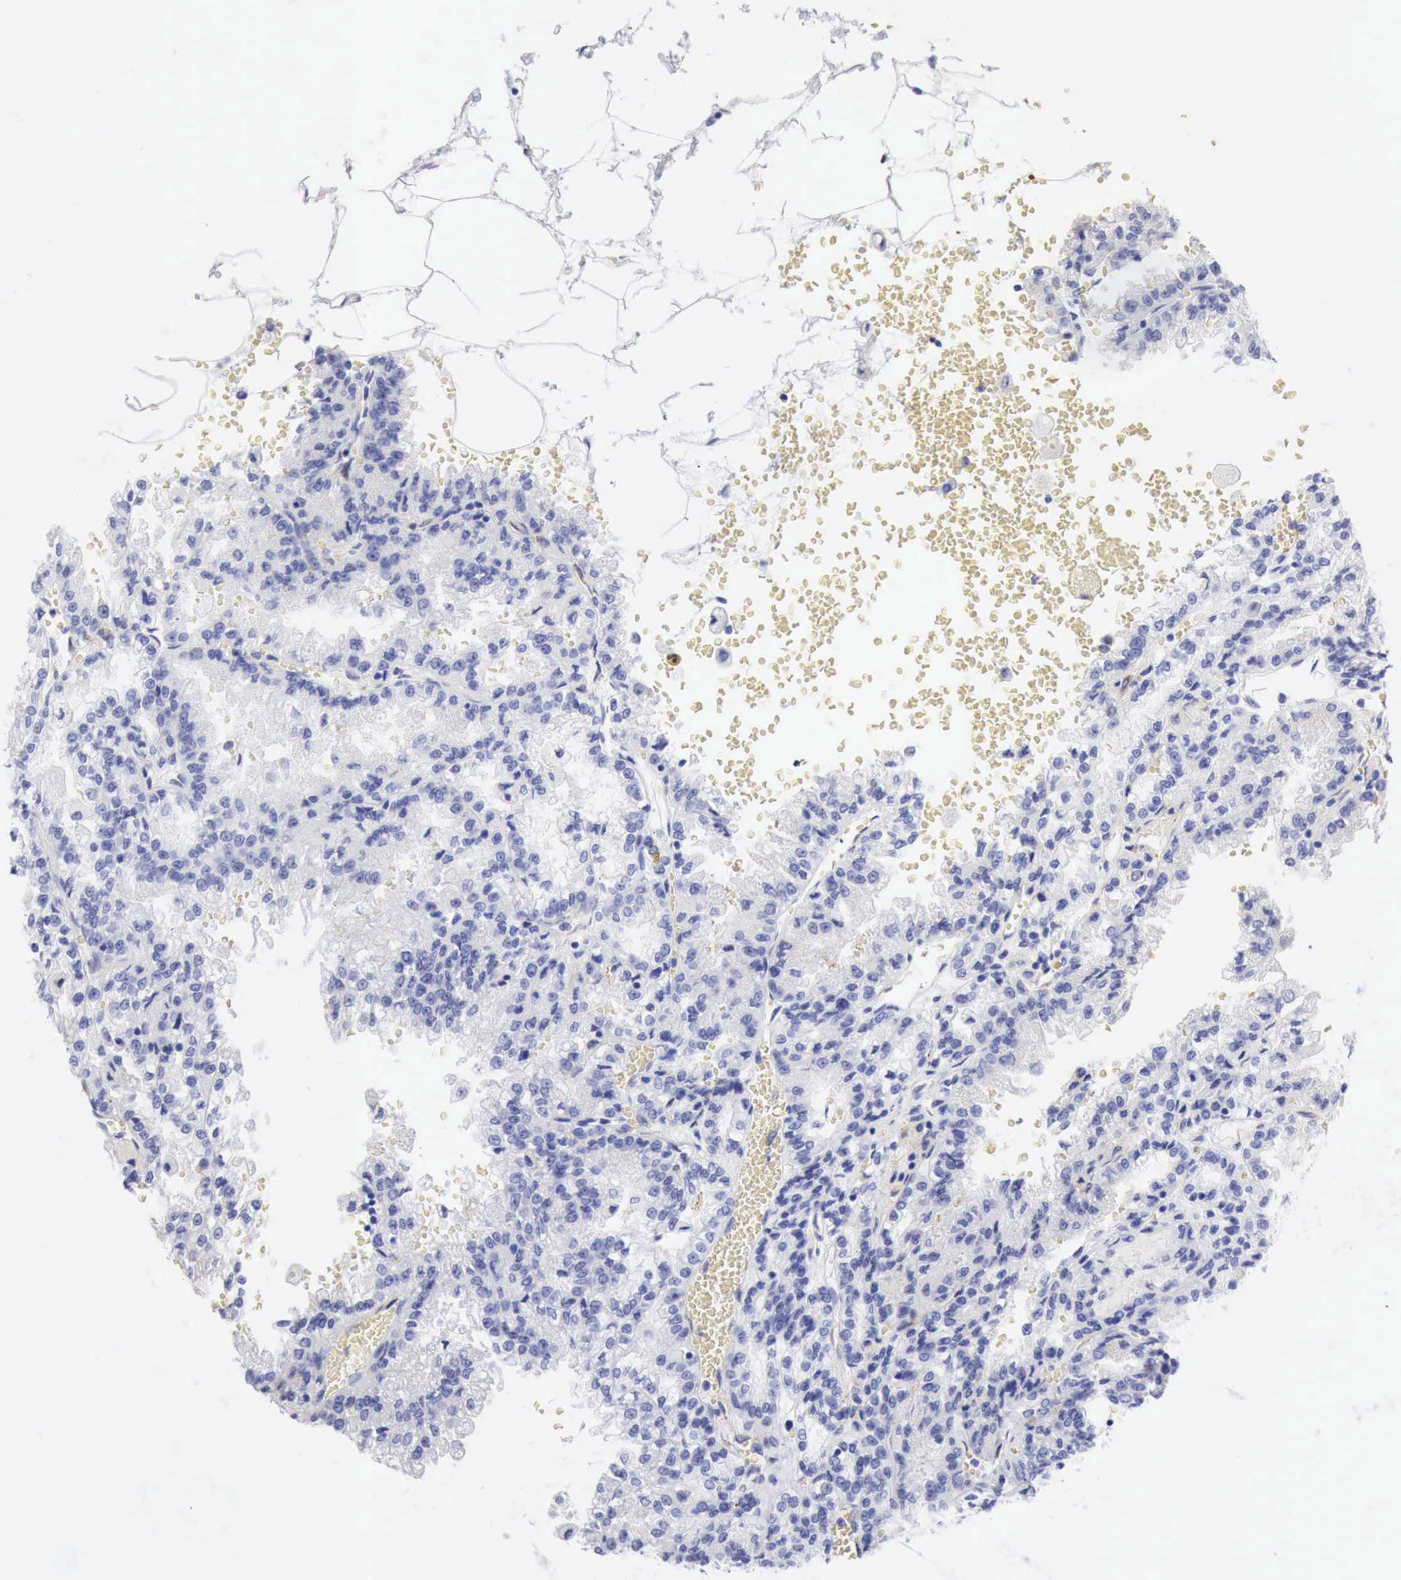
{"staining": {"intensity": "negative", "quantity": "none", "location": "none"}, "tissue": "renal cancer", "cell_type": "Tumor cells", "image_type": "cancer", "snomed": [{"axis": "morphology", "description": "Adenocarcinoma, NOS"}, {"axis": "topography", "description": "Kidney"}], "caption": "The immunohistochemistry (IHC) histopathology image has no significant staining in tumor cells of adenocarcinoma (renal) tissue.", "gene": "CDKN2A", "patient": {"sex": "female", "age": 56}}